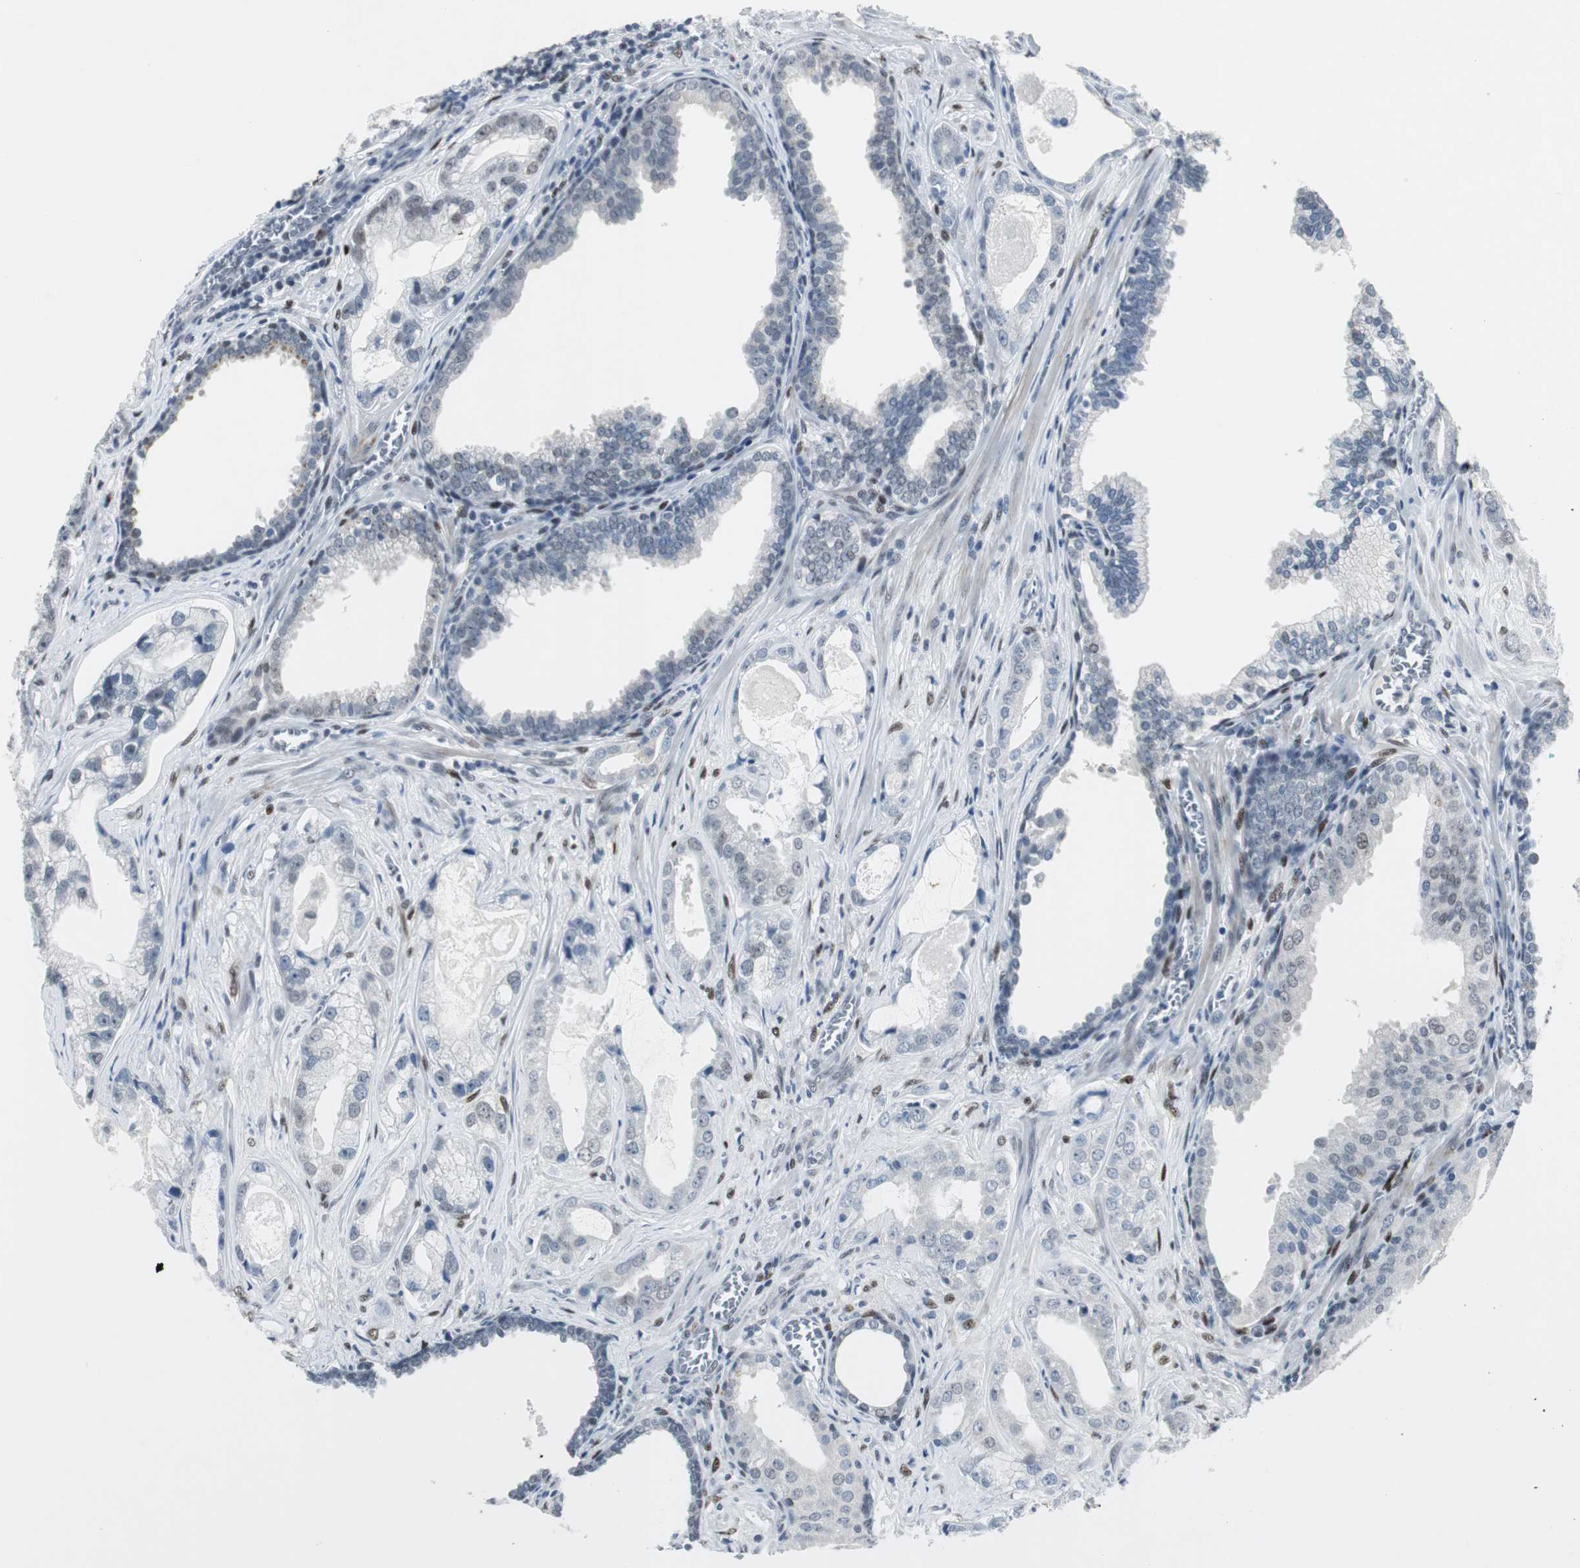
{"staining": {"intensity": "negative", "quantity": "none", "location": "none"}, "tissue": "prostate cancer", "cell_type": "Tumor cells", "image_type": "cancer", "snomed": [{"axis": "morphology", "description": "Adenocarcinoma, Low grade"}, {"axis": "topography", "description": "Prostate"}], "caption": "Tumor cells show no significant positivity in low-grade adenocarcinoma (prostate).", "gene": "ELK1", "patient": {"sex": "male", "age": 59}}